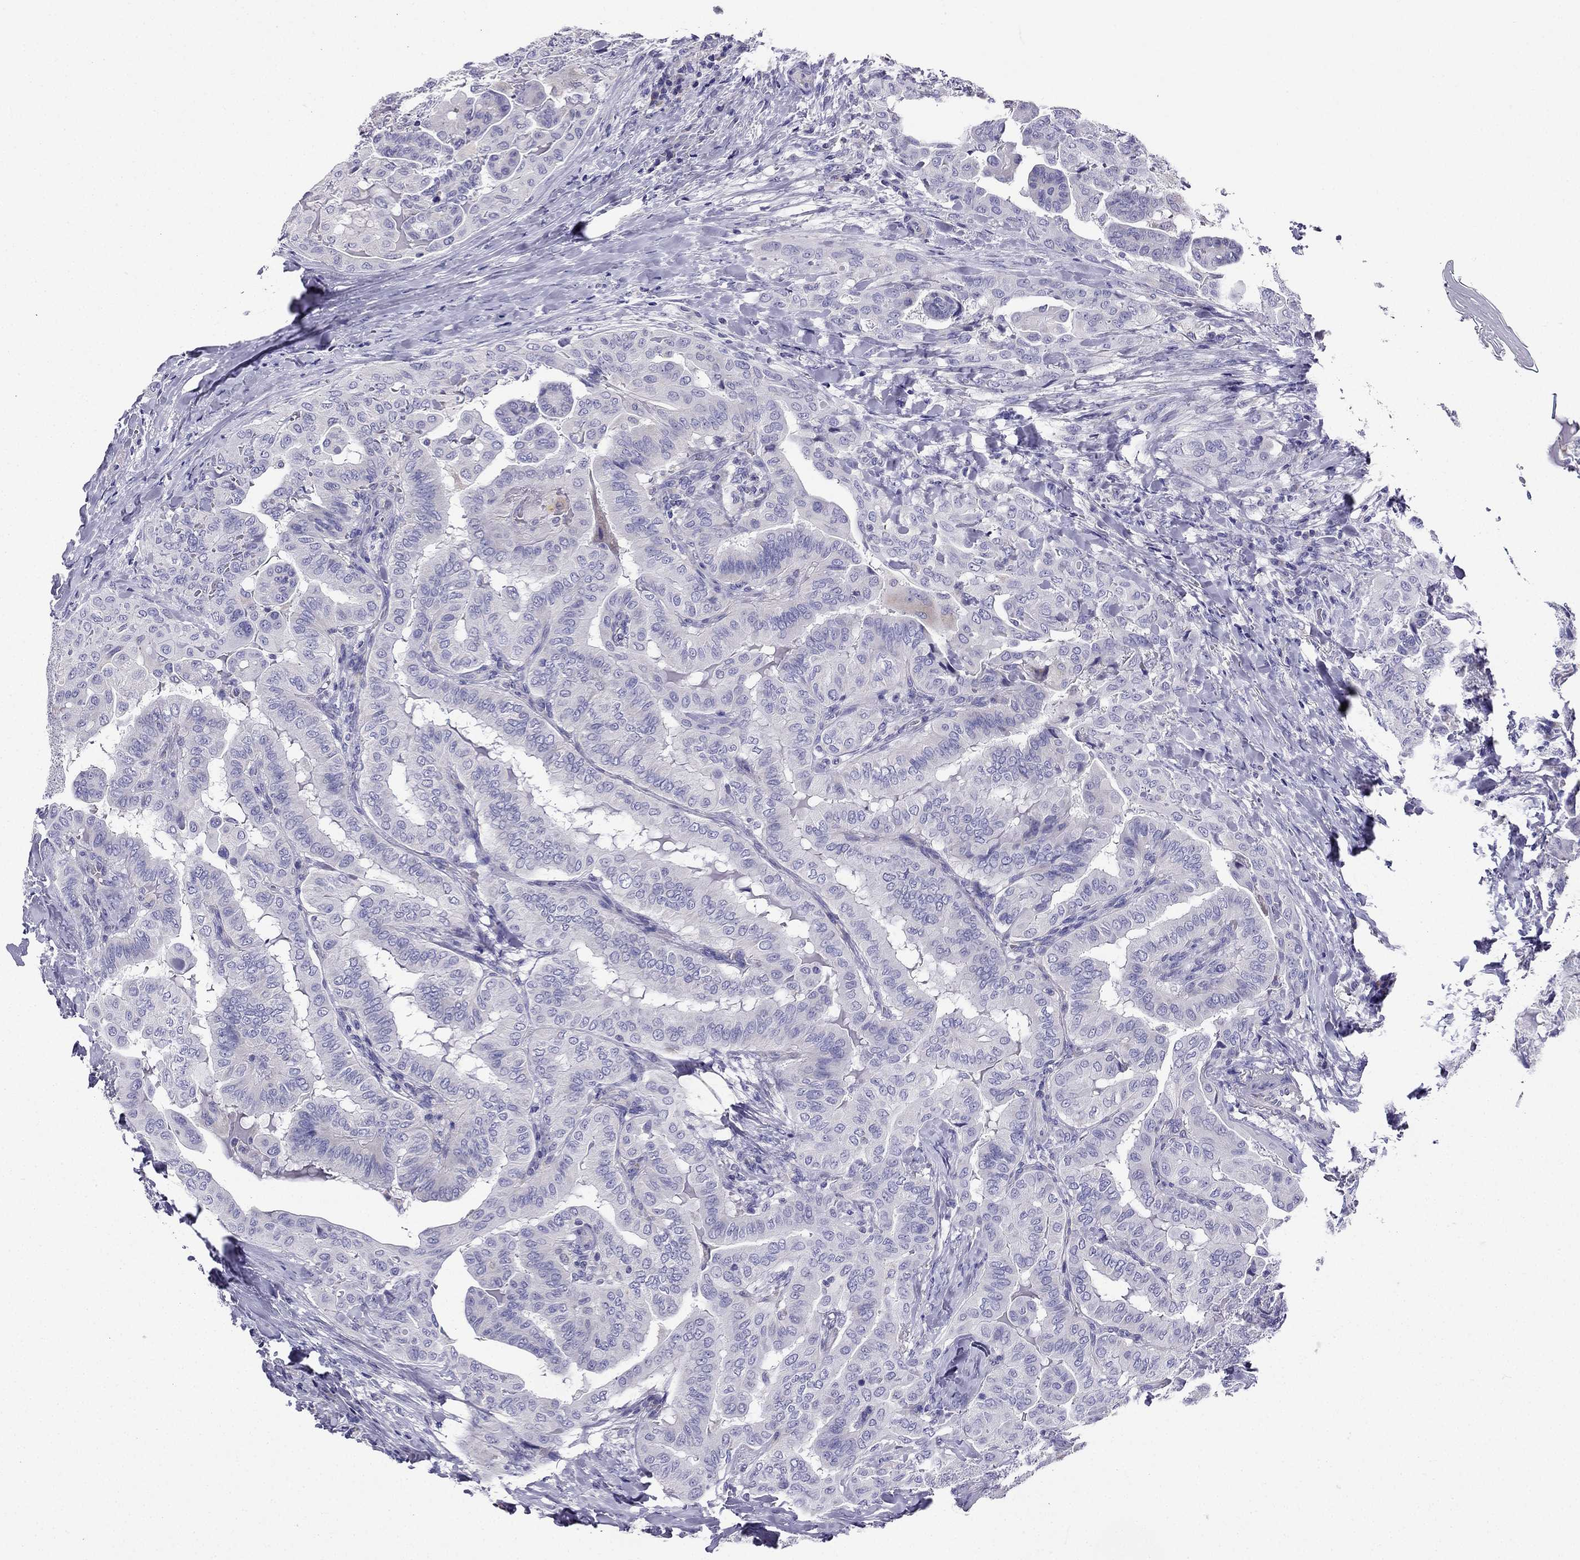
{"staining": {"intensity": "negative", "quantity": "none", "location": "none"}, "tissue": "thyroid cancer", "cell_type": "Tumor cells", "image_type": "cancer", "snomed": [{"axis": "morphology", "description": "Papillary adenocarcinoma, NOS"}, {"axis": "topography", "description": "Thyroid gland"}], "caption": "IHC histopathology image of neoplastic tissue: papillary adenocarcinoma (thyroid) stained with DAB exhibits no significant protein positivity in tumor cells.", "gene": "KIF5A", "patient": {"sex": "female", "age": 68}}